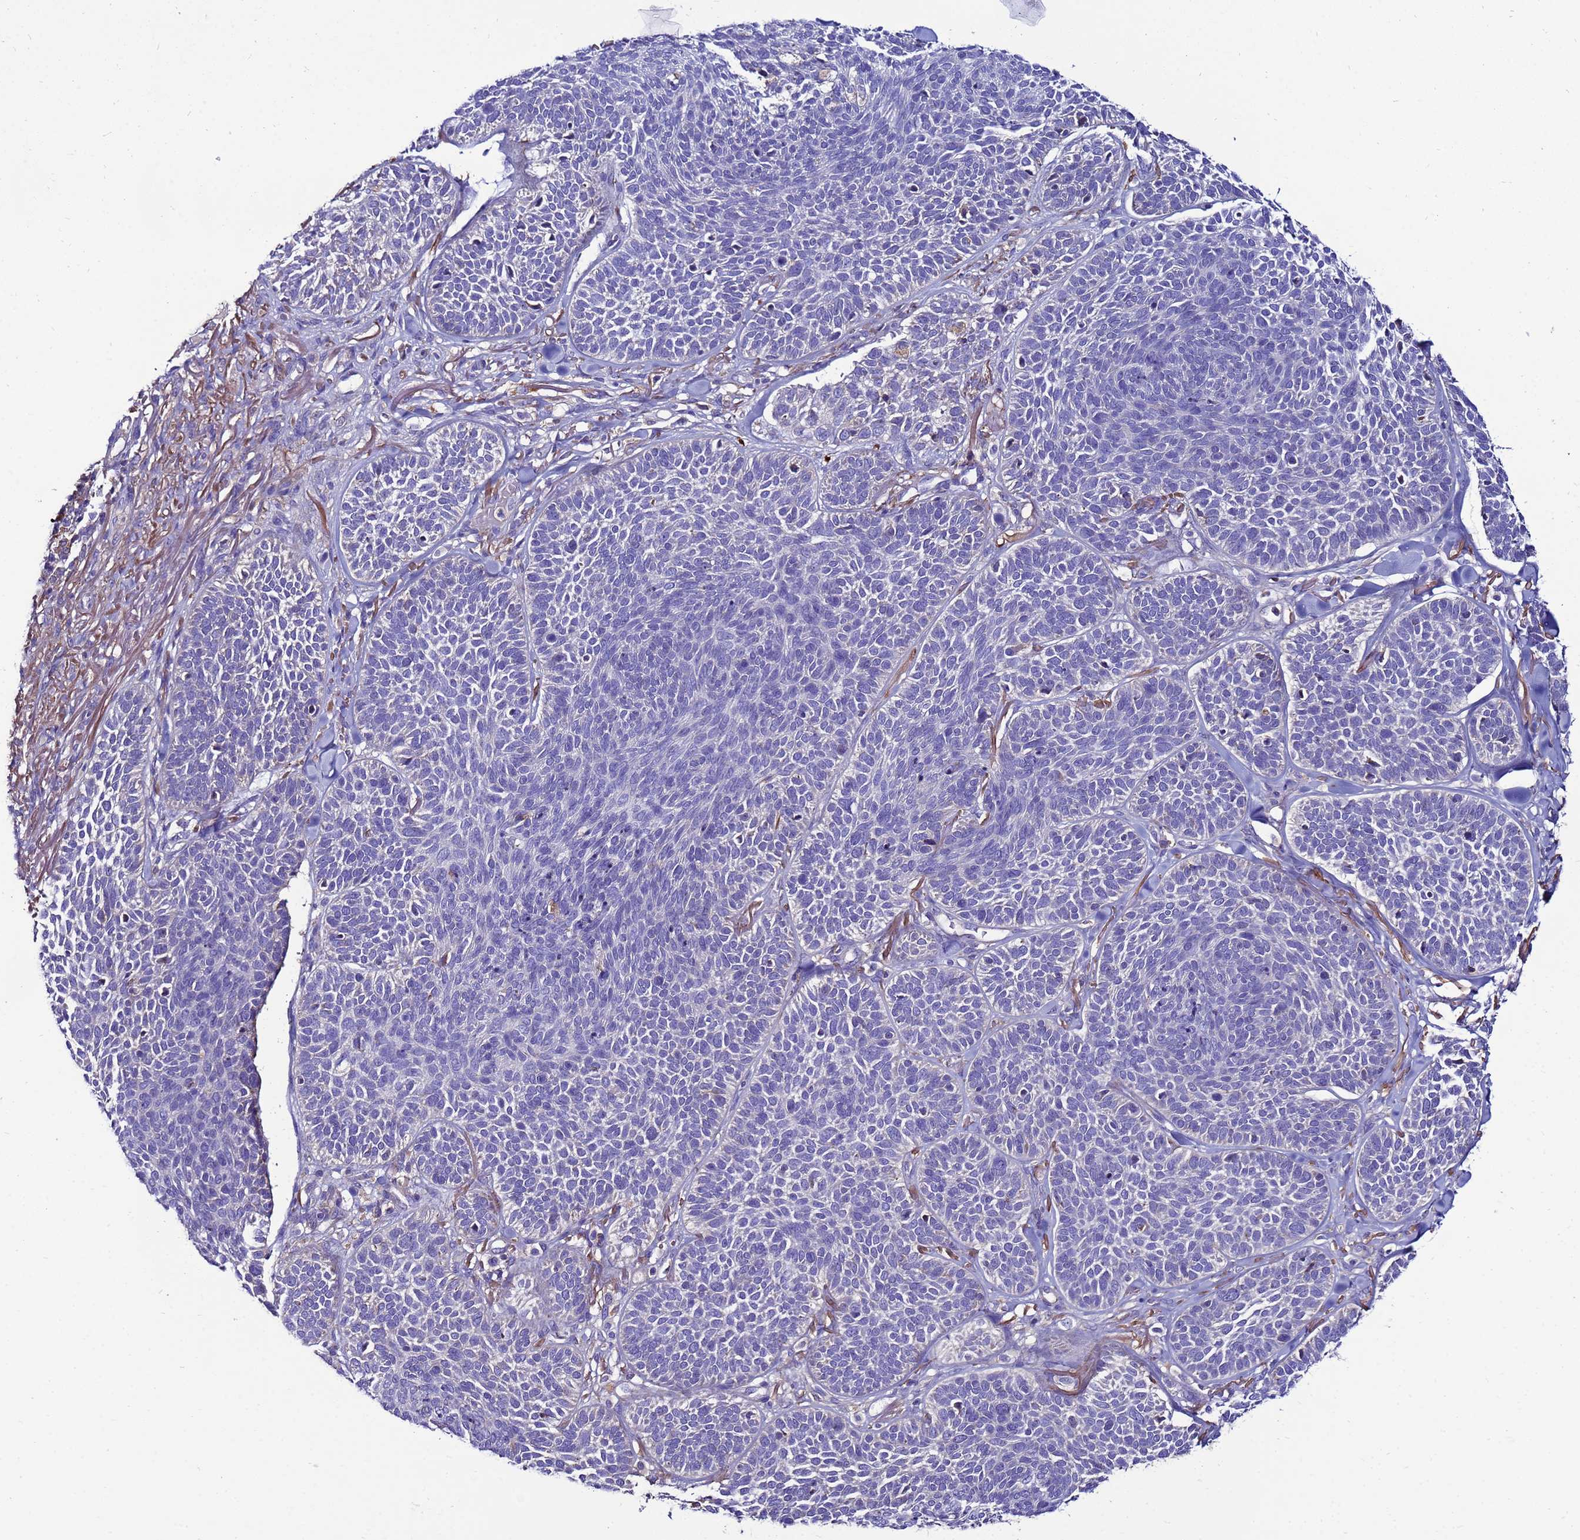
{"staining": {"intensity": "negative", "quantity": "none", "location": "none"}, "tissue": "skin cancer", "cell_type": "Tumor cells", "image_type": "cancer", "snomed": [{"axis": "morphology", "description": "Basal cell carcinoma"}, {"axis": "topography", "description": "Skin"}], "caption": "Immunohistochemical staining of skin basal cell carcinoma reveals no significant positivity in tumor cells. The staining was performed using DAB (3,3'-diaminobenzidine) to visualize the protein expression in brown, while the nuclei were stained in blue with hematoxylin (Magnification: 20x).", "gene": "ANTKMT", "patient": {"sex": "male", "age": 85}}